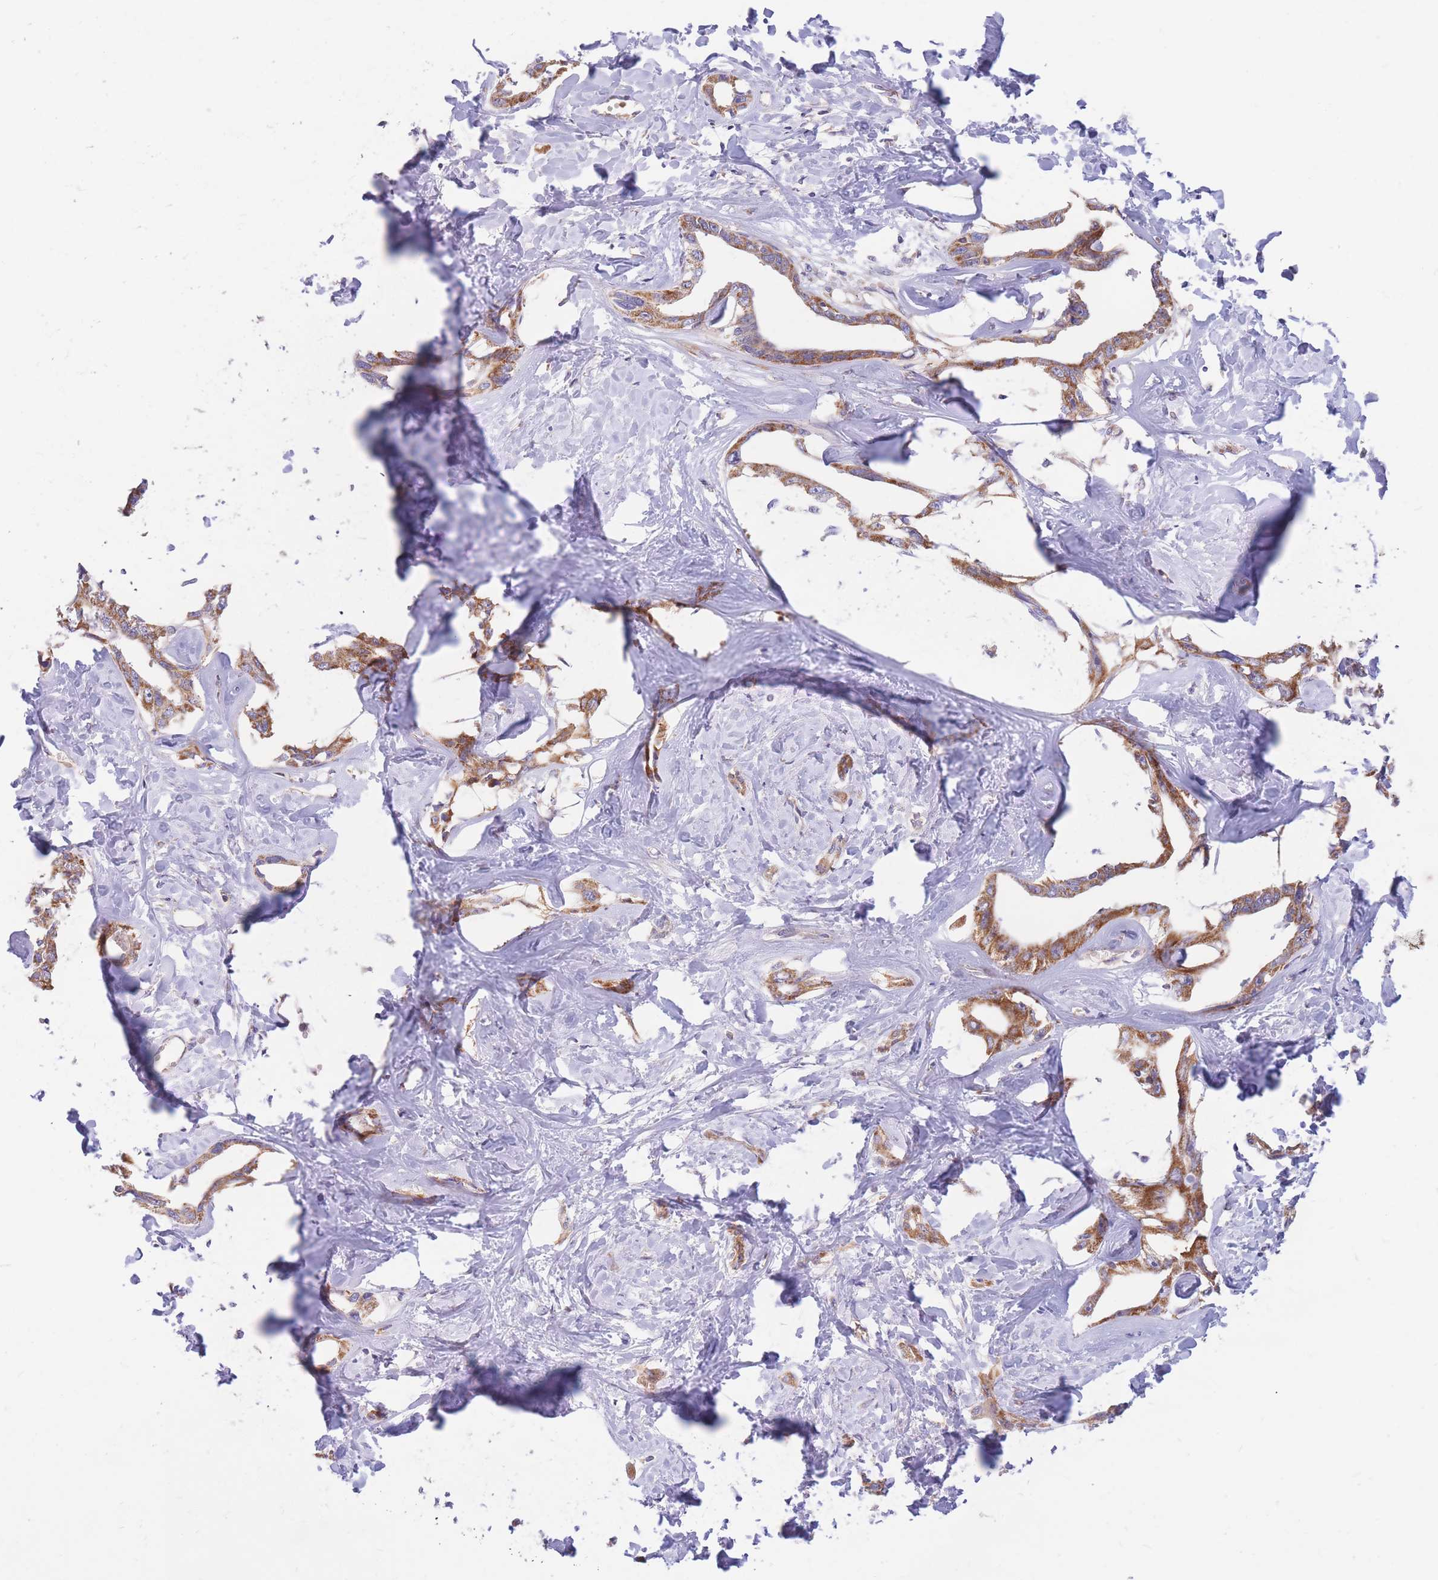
{"staining": {"intensity": "moderate", "quantity": ">75%", "location": "cytoplasmic/membranous"}, "tissue": "liver cancer", "cell_type": "Tumor cells", "image_type": "cancer", "snomed": [{"axis": "morphology", "description": "Cholangiocarcinoma"}, {"axis": "topography", "description": "Liver"}], "caption": "A high-resolution photomicrograph shows immunohistochemistry (IHC) staining of liver cholangiocarcinoma, which demonstrates moderate cytoplasmic/membranous expression in about >75% of tumor cells.", "gene": "MRPS9", "patient": {"sex": "male", "age": 59}}